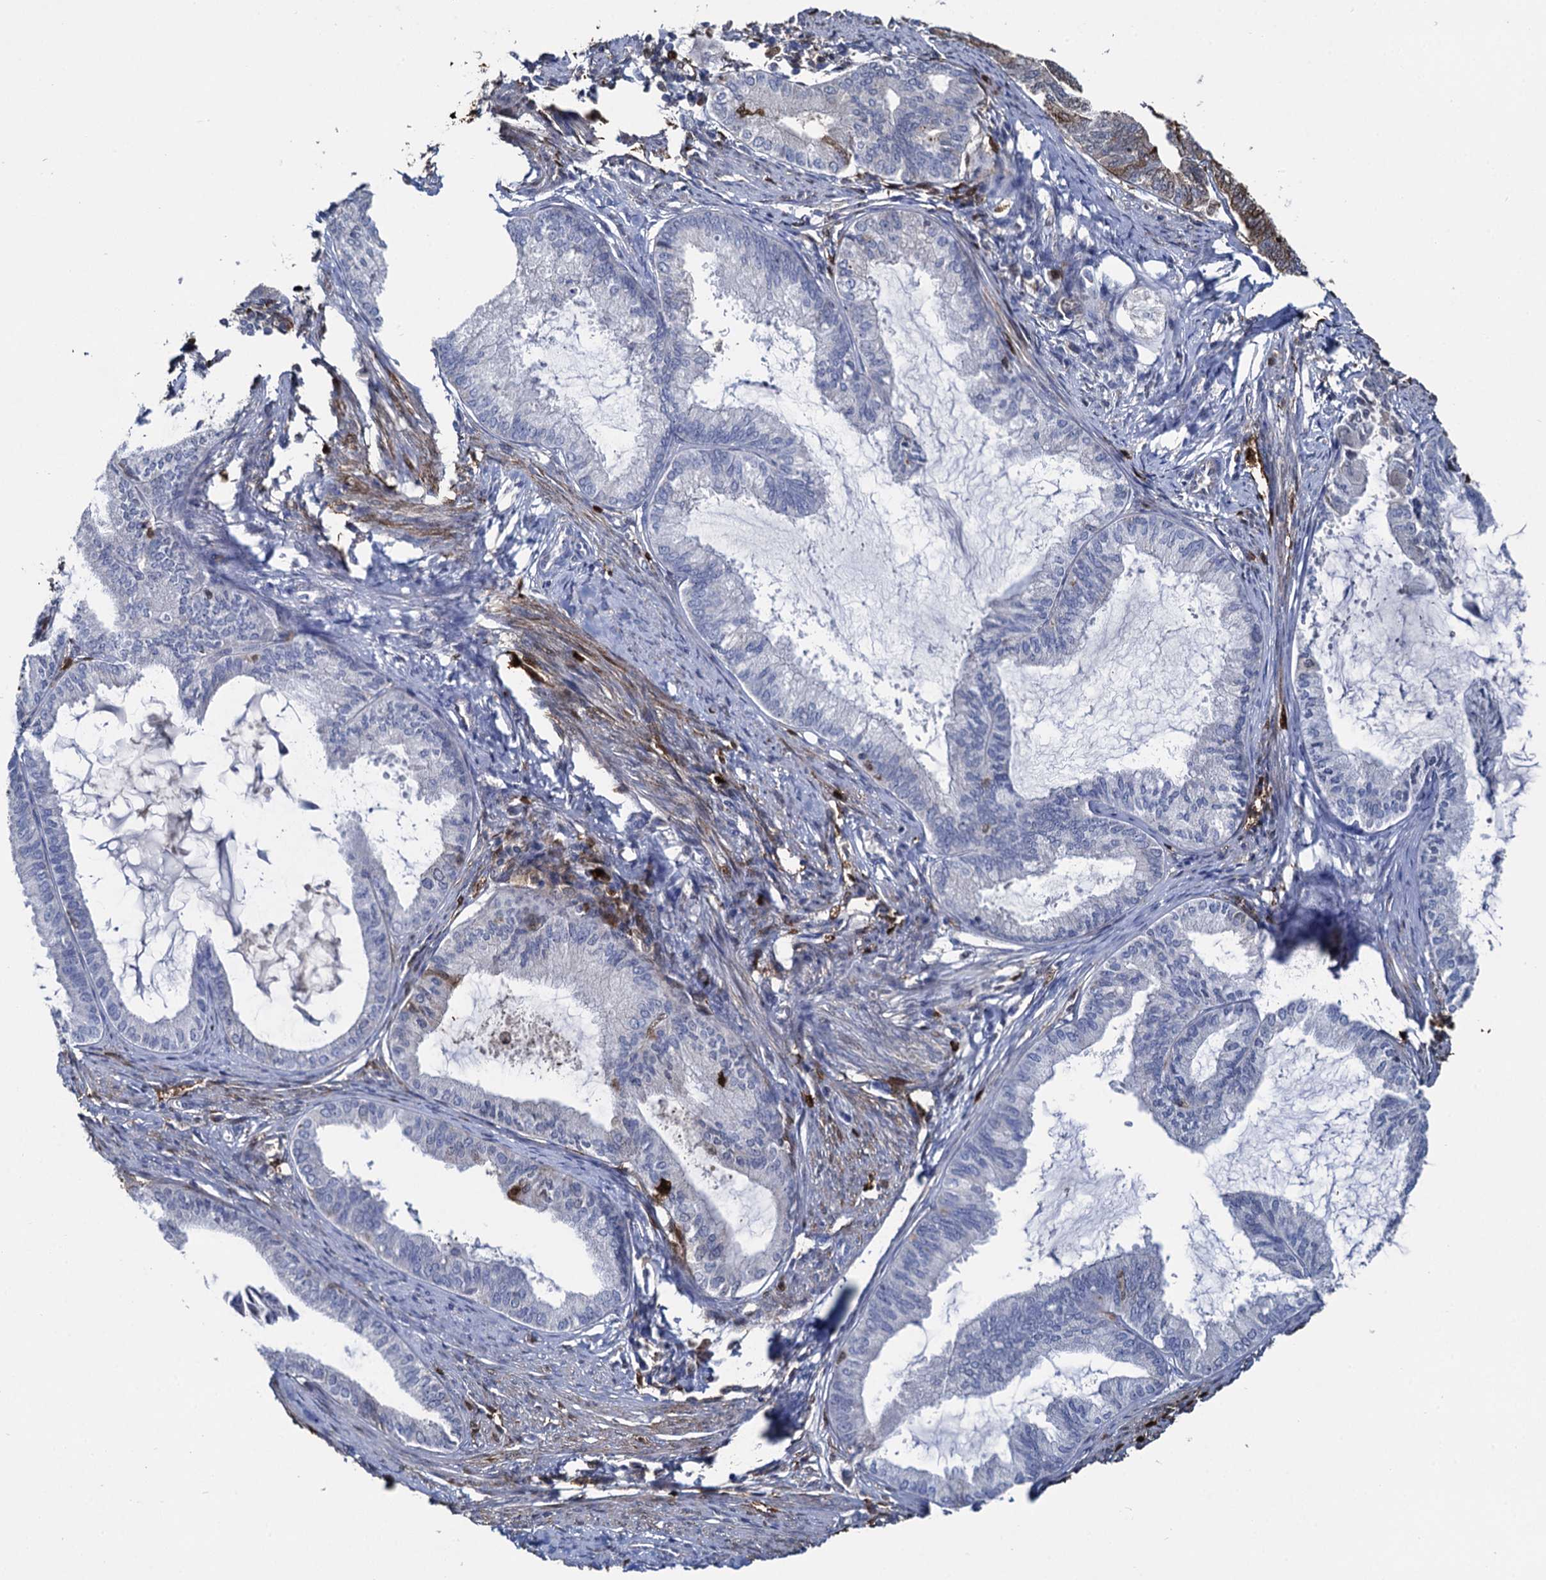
{"staining": {"intensity": "negative", "quantity": "none", "location": "none"}, "tissue": "endometrial cancer", "cell_type": "Tumor cells", "image_type": "cancer", "snomed": [{"axis": "morphology", "description": "Adenocarcinoma, NOS"}, {"axis": "topography", "description": "Endometrium"}], "caption": "Immunohistochemistry histopathology image of neoplastic tissue: adenocarcinoma (endometrial) stained with DAB shows no significant protein staining in tumor cells.", "gene": "FABP5", "patient": {"sex": "female", "age": 86}}